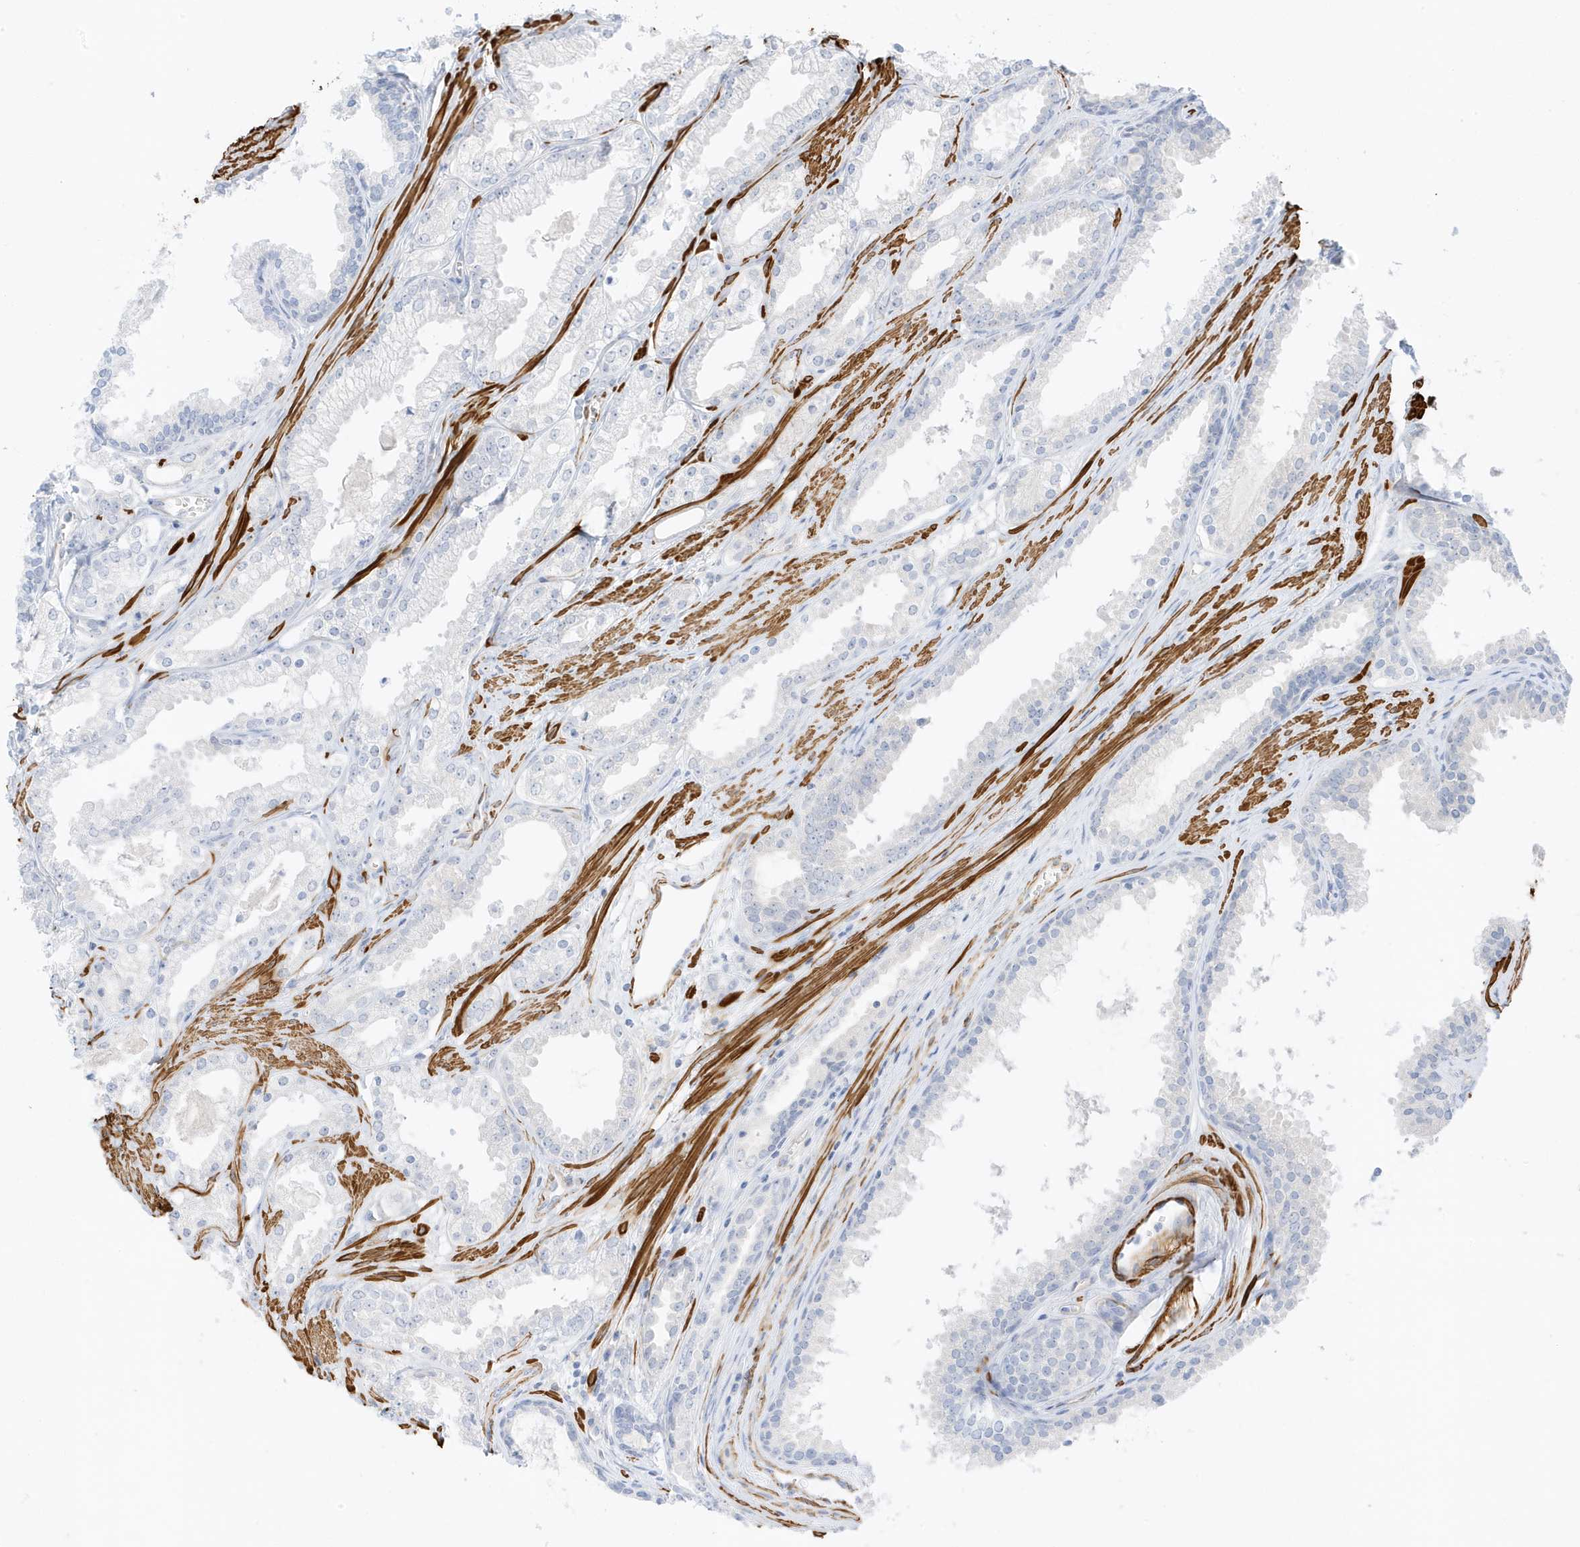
{"staining": {"intensity": "negative", "quantity": "none", "location": "none"}, "tissue": "prostate cancer", "cell_type": "Tumor cells", "image_type": "cancer", "snomed": [{"axis": "morphology", "description": "Adenocarcinoma, High grade"}, {"axis": "topography", "description": "Prostate"}], "caption": "Tumor cells are negative for brown protein staining in prostate cancer (adenocarcinoma (high-grade)).", "gene": "SLC22A13", "patient": {"sex": "male", "age": 68}}